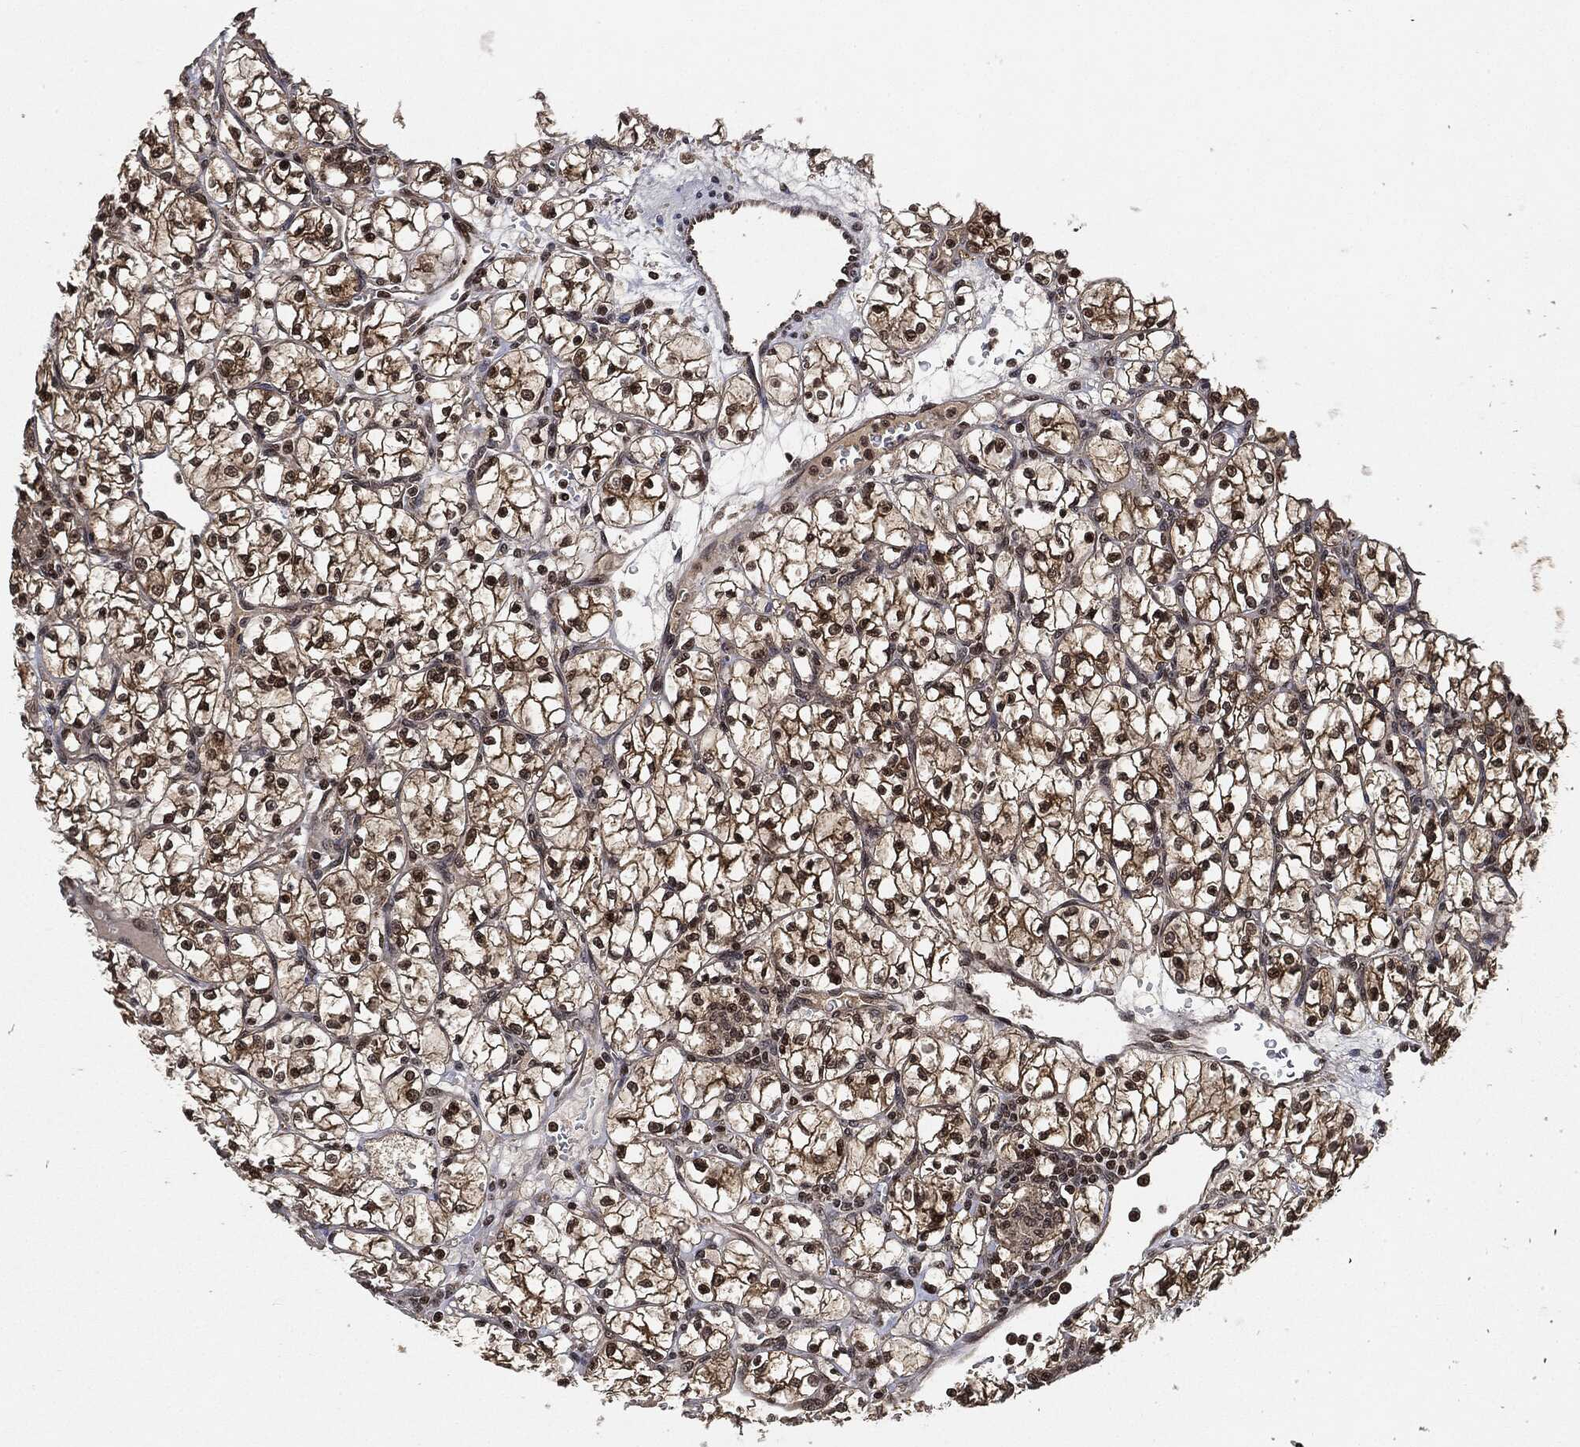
{"staining": {"intensity": "moderate", "quantity": "25%-75%", "location": "cytoplasmic/membranous,nuclear"}, "tissue": "renal cancer", "cell_type": "Tumor cells", "image_type": "cancer", "snomed": [{"axis": "morphology", "description": "Adenocarcinoma, NOS"}, {"axis": "topography", "description": "Kidney"}], "caption": "A histopathology image showing moderate cytoplasmic/membranous and nuclear staining in about 25%-75% of tumor cells in renal adenocarcinoma, as visualized by brown immunohistochemical staining.", "gene": "PDK1", "patient": {"sex": "female", "age": 64}}